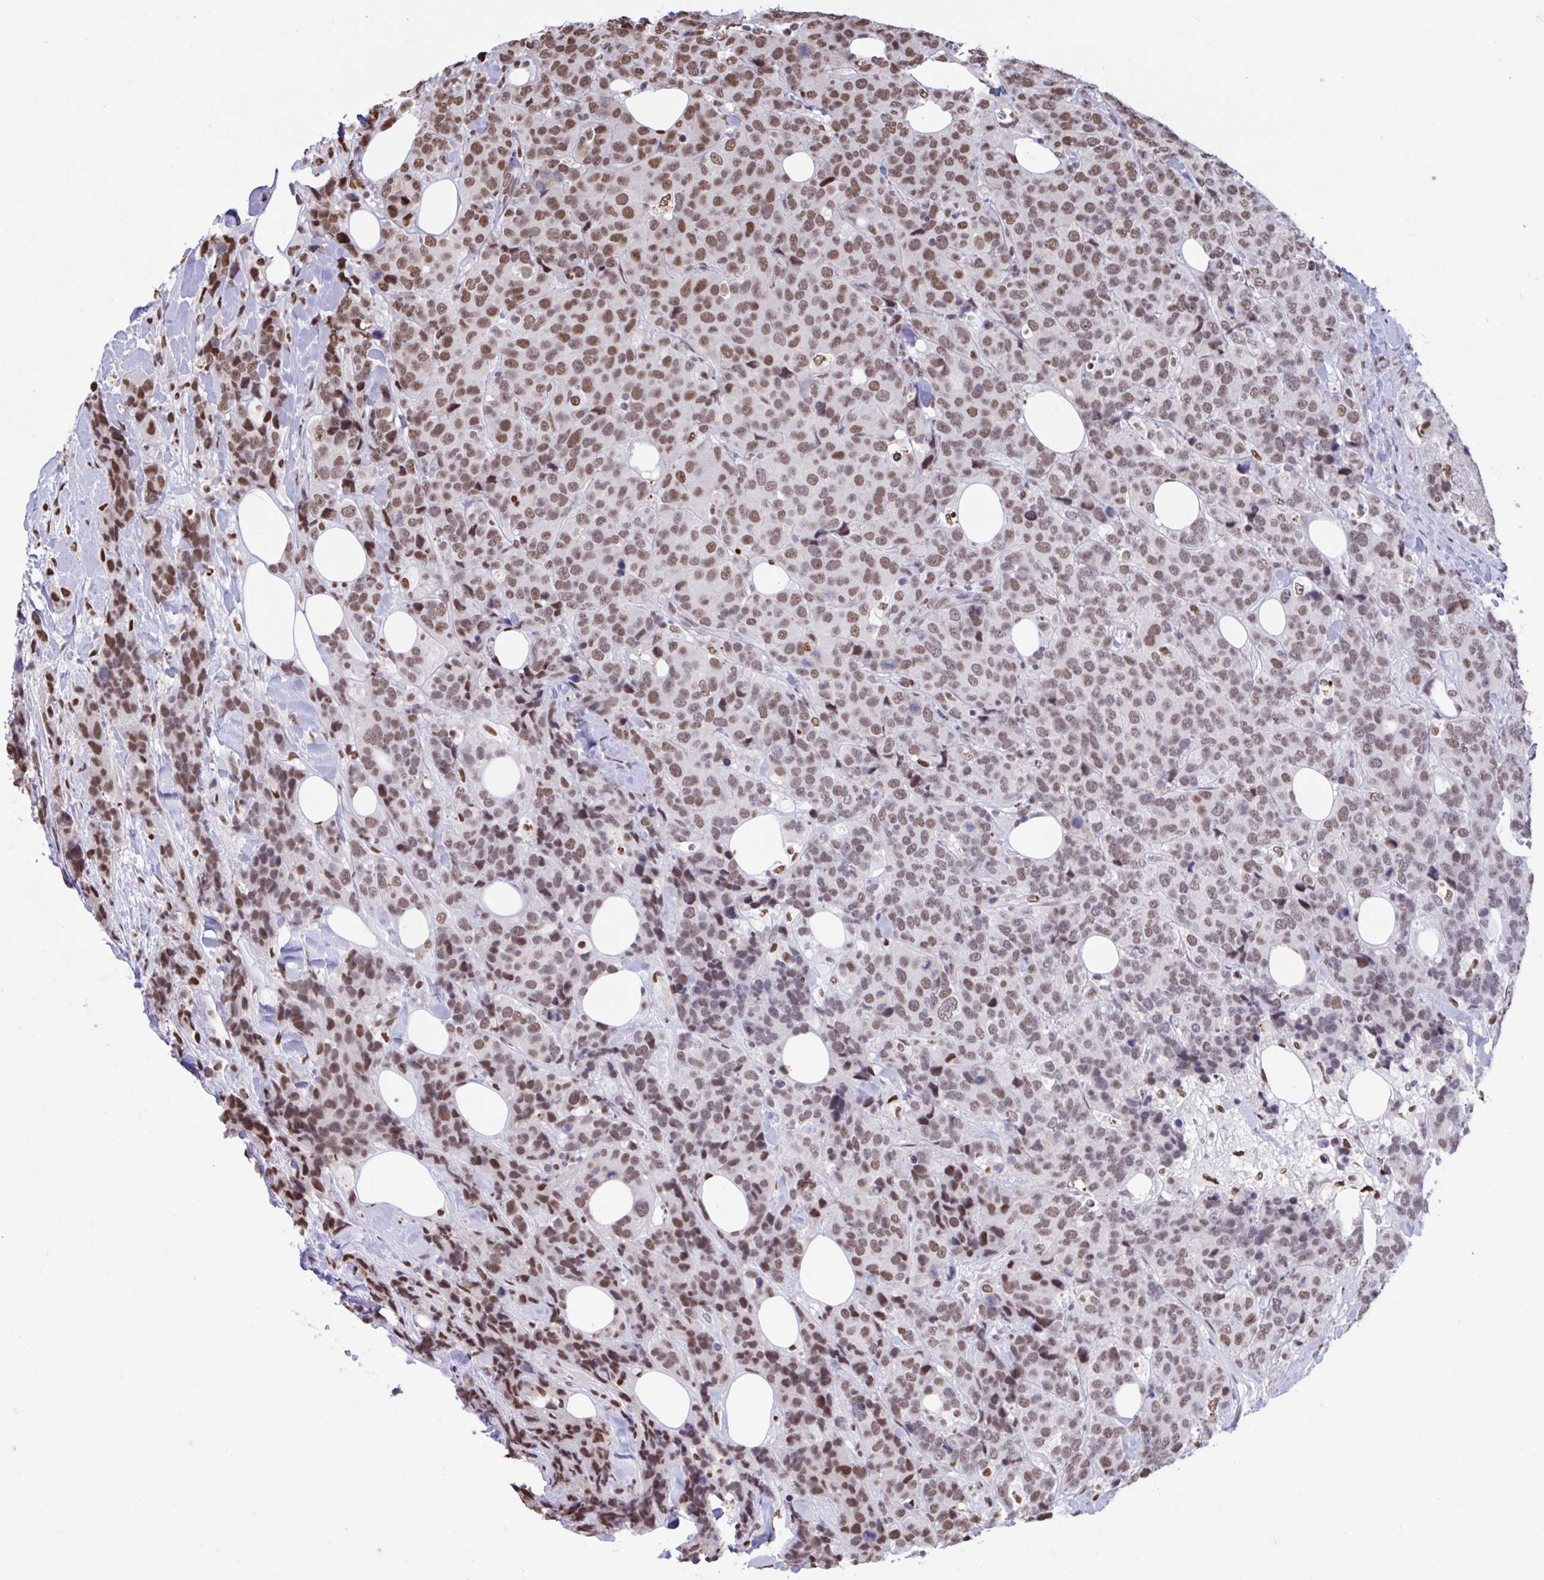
{"staining": {"intensity": "moderate", "quantity": ">75%", "location": "nuclear"}, "tissue": "breast cancer", "cell_type": "Tumor cells", "image_type": "cancer", "snomed": [{"axis": "morphology", "description": "Lobular carcinoma"}, {"axis": "topography", "description": "Breast"}], "caption": "Human lobular carcinoma (breast) stained with a brown dye displays moderate nuclear positive expression in about >75% of tumor cells.", "gene": "HNRNPDL", "patient": {"sex": "female", "age": 59}}